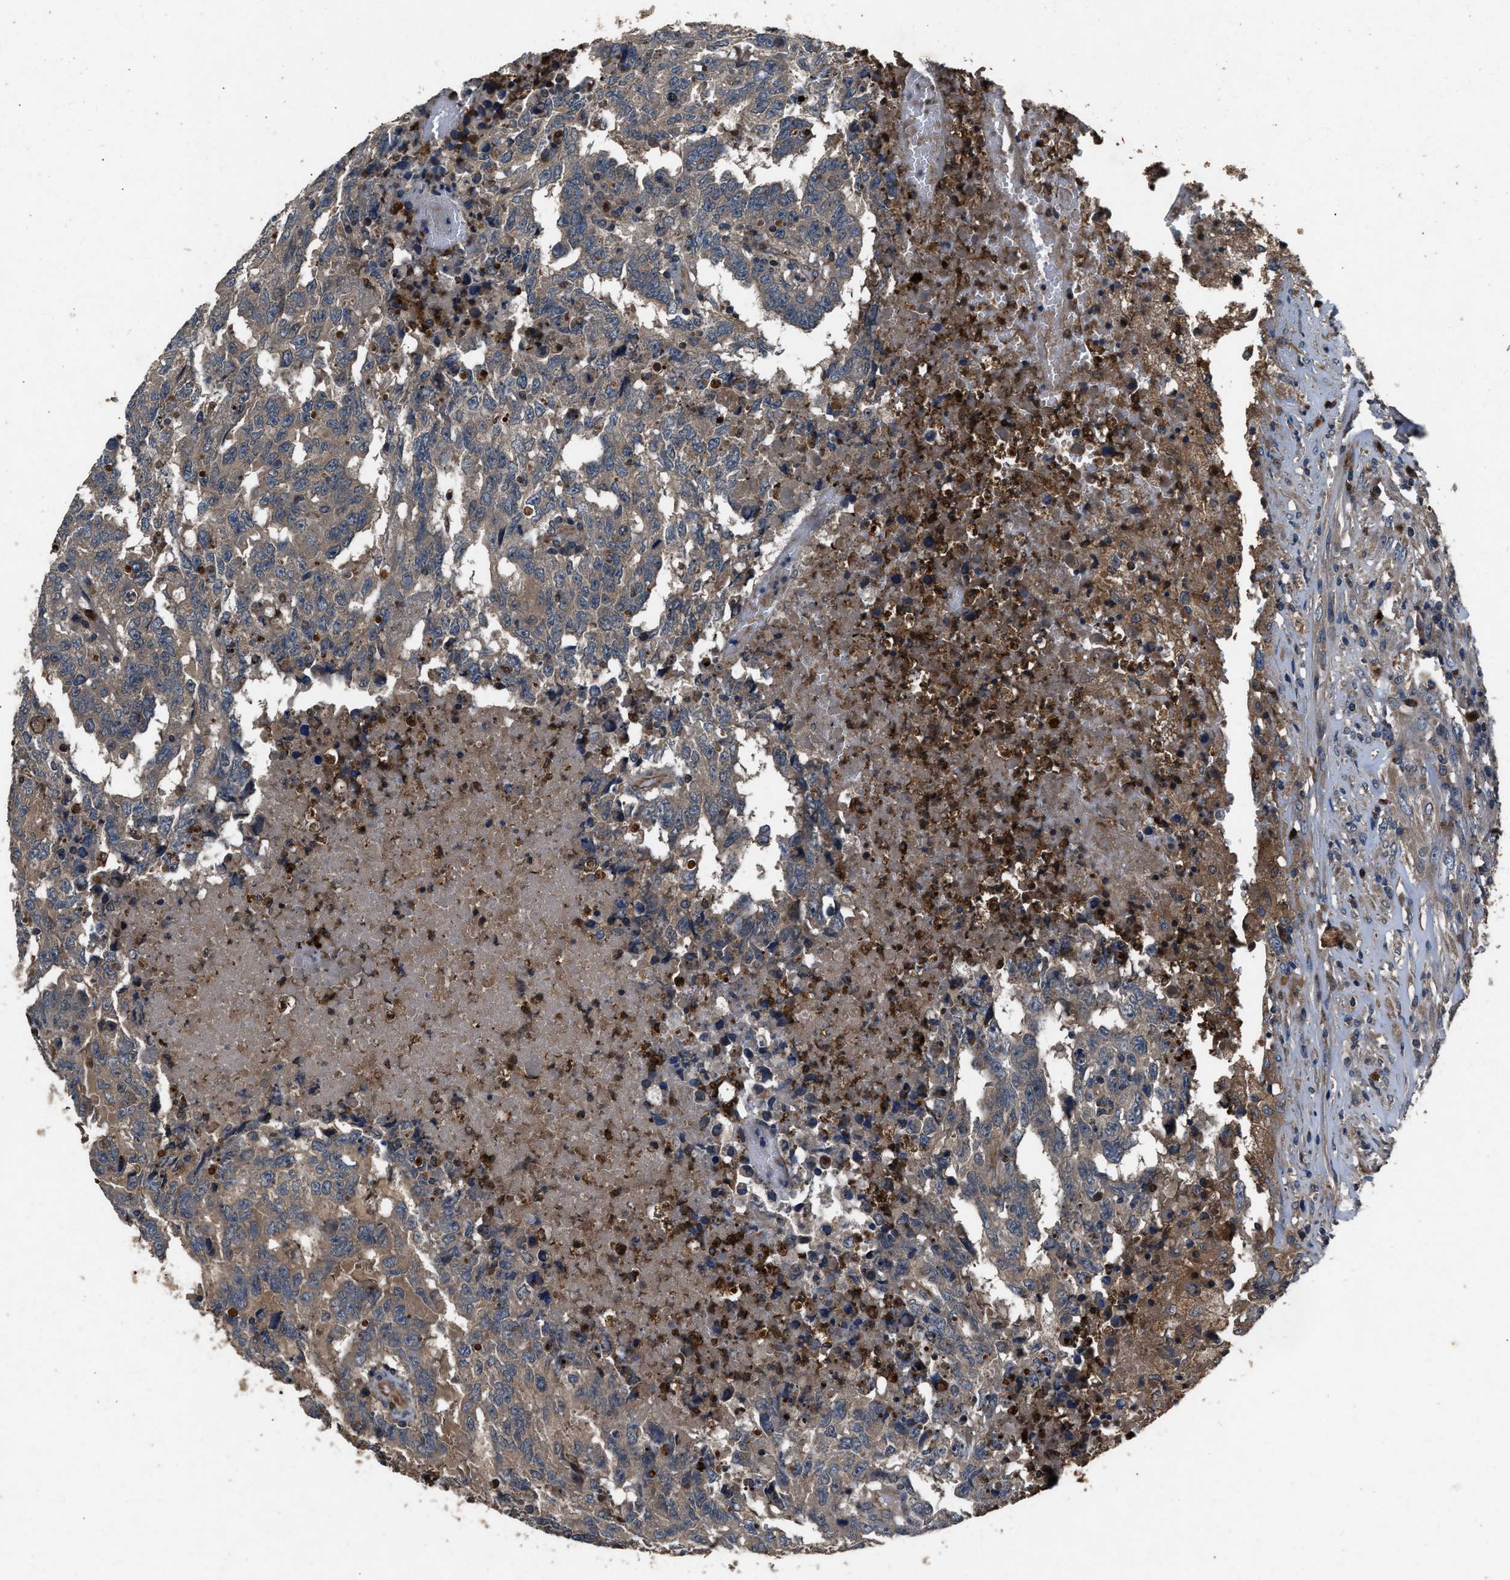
{"staining": {"intensity": "weak", "quantity": "<25%", "location": "cytoplasmic/membranous"}, "tissue": "testis cancer", "cell_type": "Tumor cells", "image_type": "cancer", "snomed": [{"axis": "morphology", "description": "Necrosis, NOS"}, {"axis": "morphology", "description": "Carcinoma, Embryonal, NOS"}, {"axis": "topography", "description": "Testis"}], "caption": "High power microscopy micrograph of an immunohistochemistry image of embryonal carcinoma (testis), revealing no significant positivity in tumor cells.", "gene": "PPID", "patient": {"sex": "male", "age": 19}}